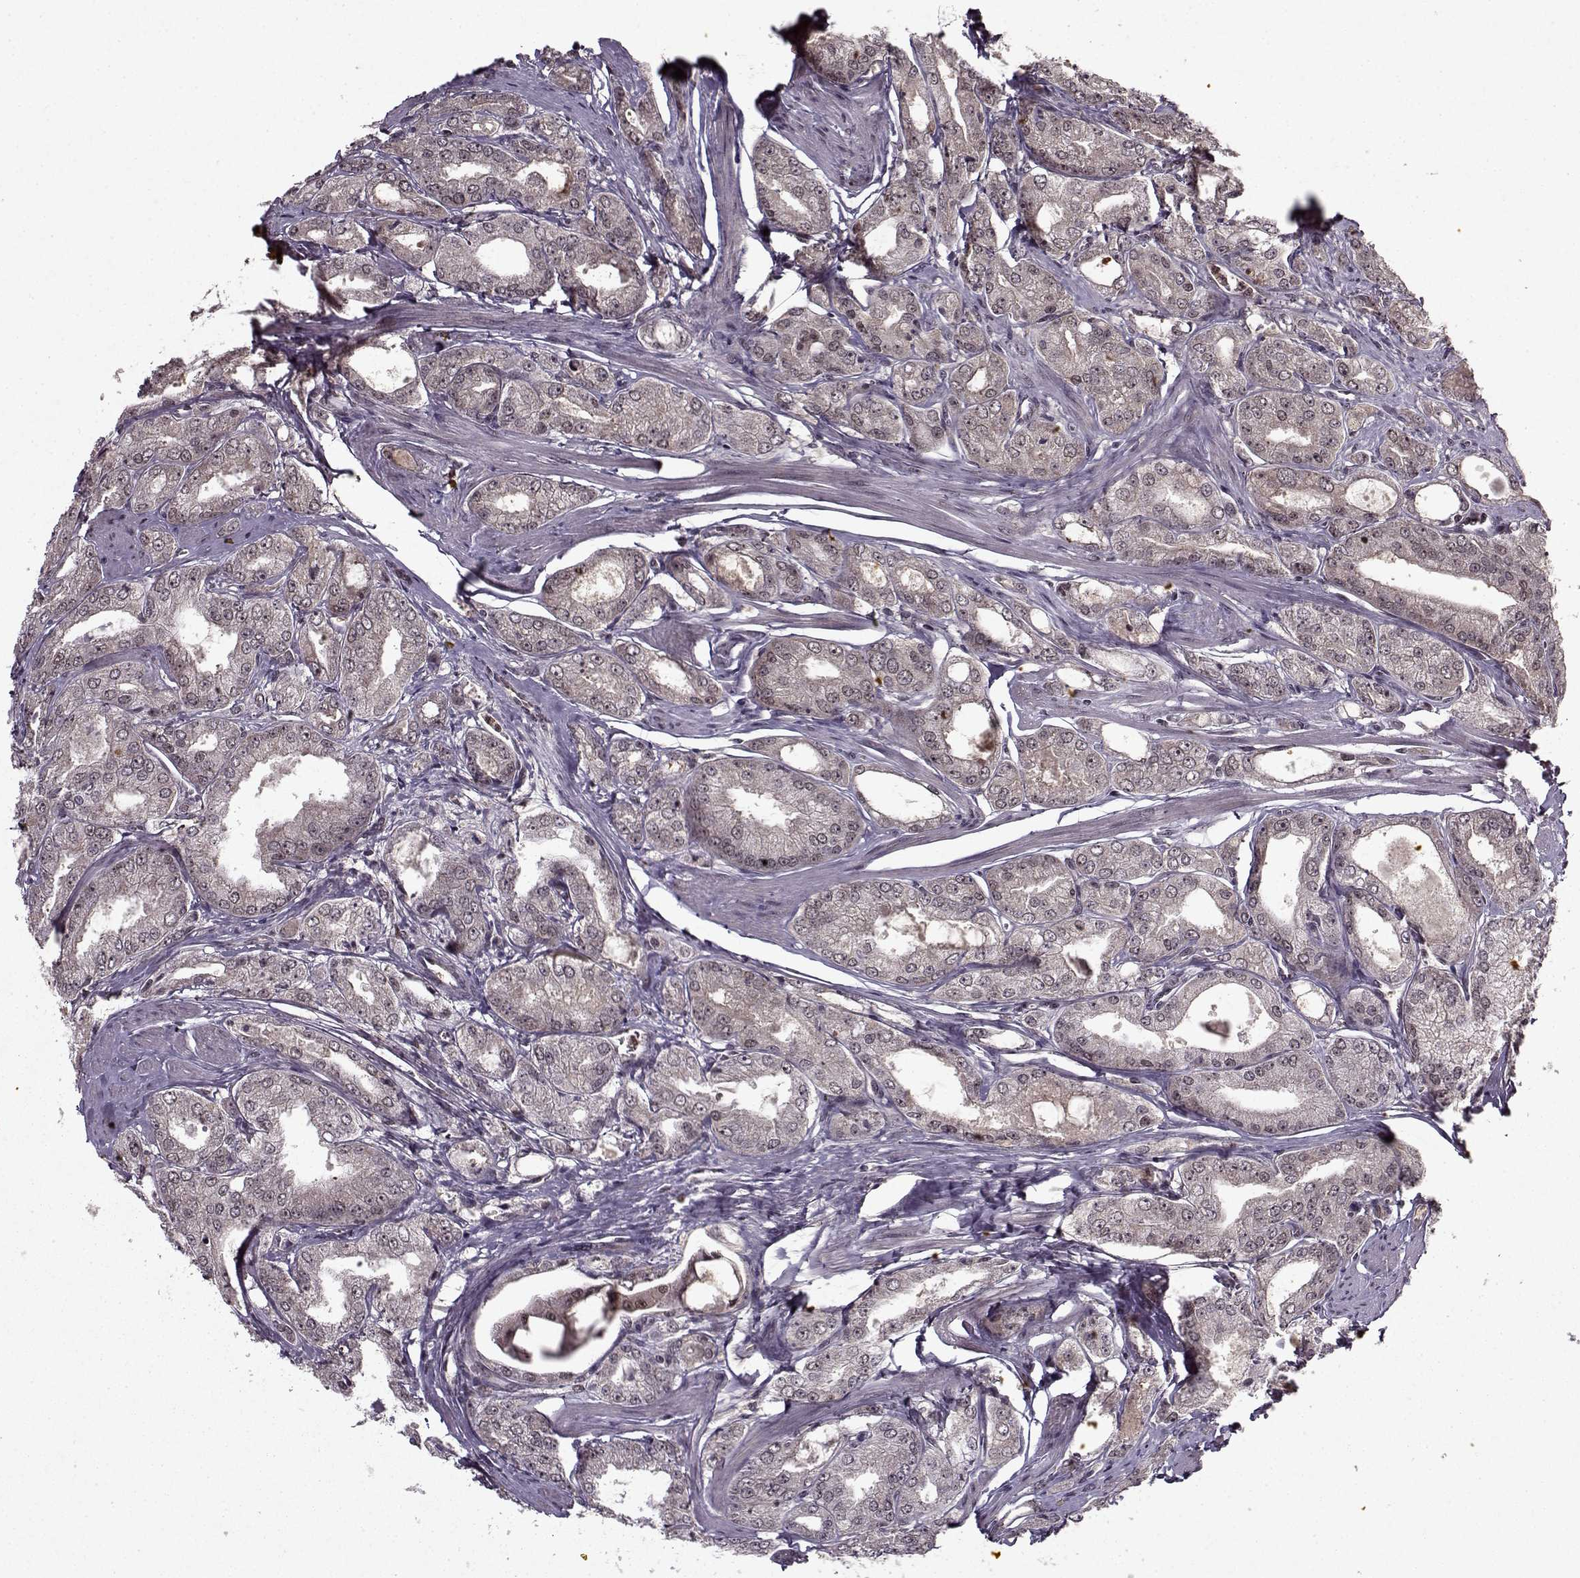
{"staining": {"intensity": "negative", "quantity": "none", "location": "none"}, "tissue": "prostate cancer", "cell_type": "Tumor cells", "image_type": "cancer", "snomed": [{"axis": "morphology", "description": "Adenocarcinoma, NOS"}, {"axis": "morphology", "description": "Adenocarcinoma, High grade"}, {"axis": "topography", "description": "Prostate"}], "caption": "This is an immunohistochemistry photomicrograph of human prostate cancer (high-grade adenocarcinoma). There is no staining in tumor cells.", "gene": "PSMA7", "patient": {"sex": "male", "age": 70}}